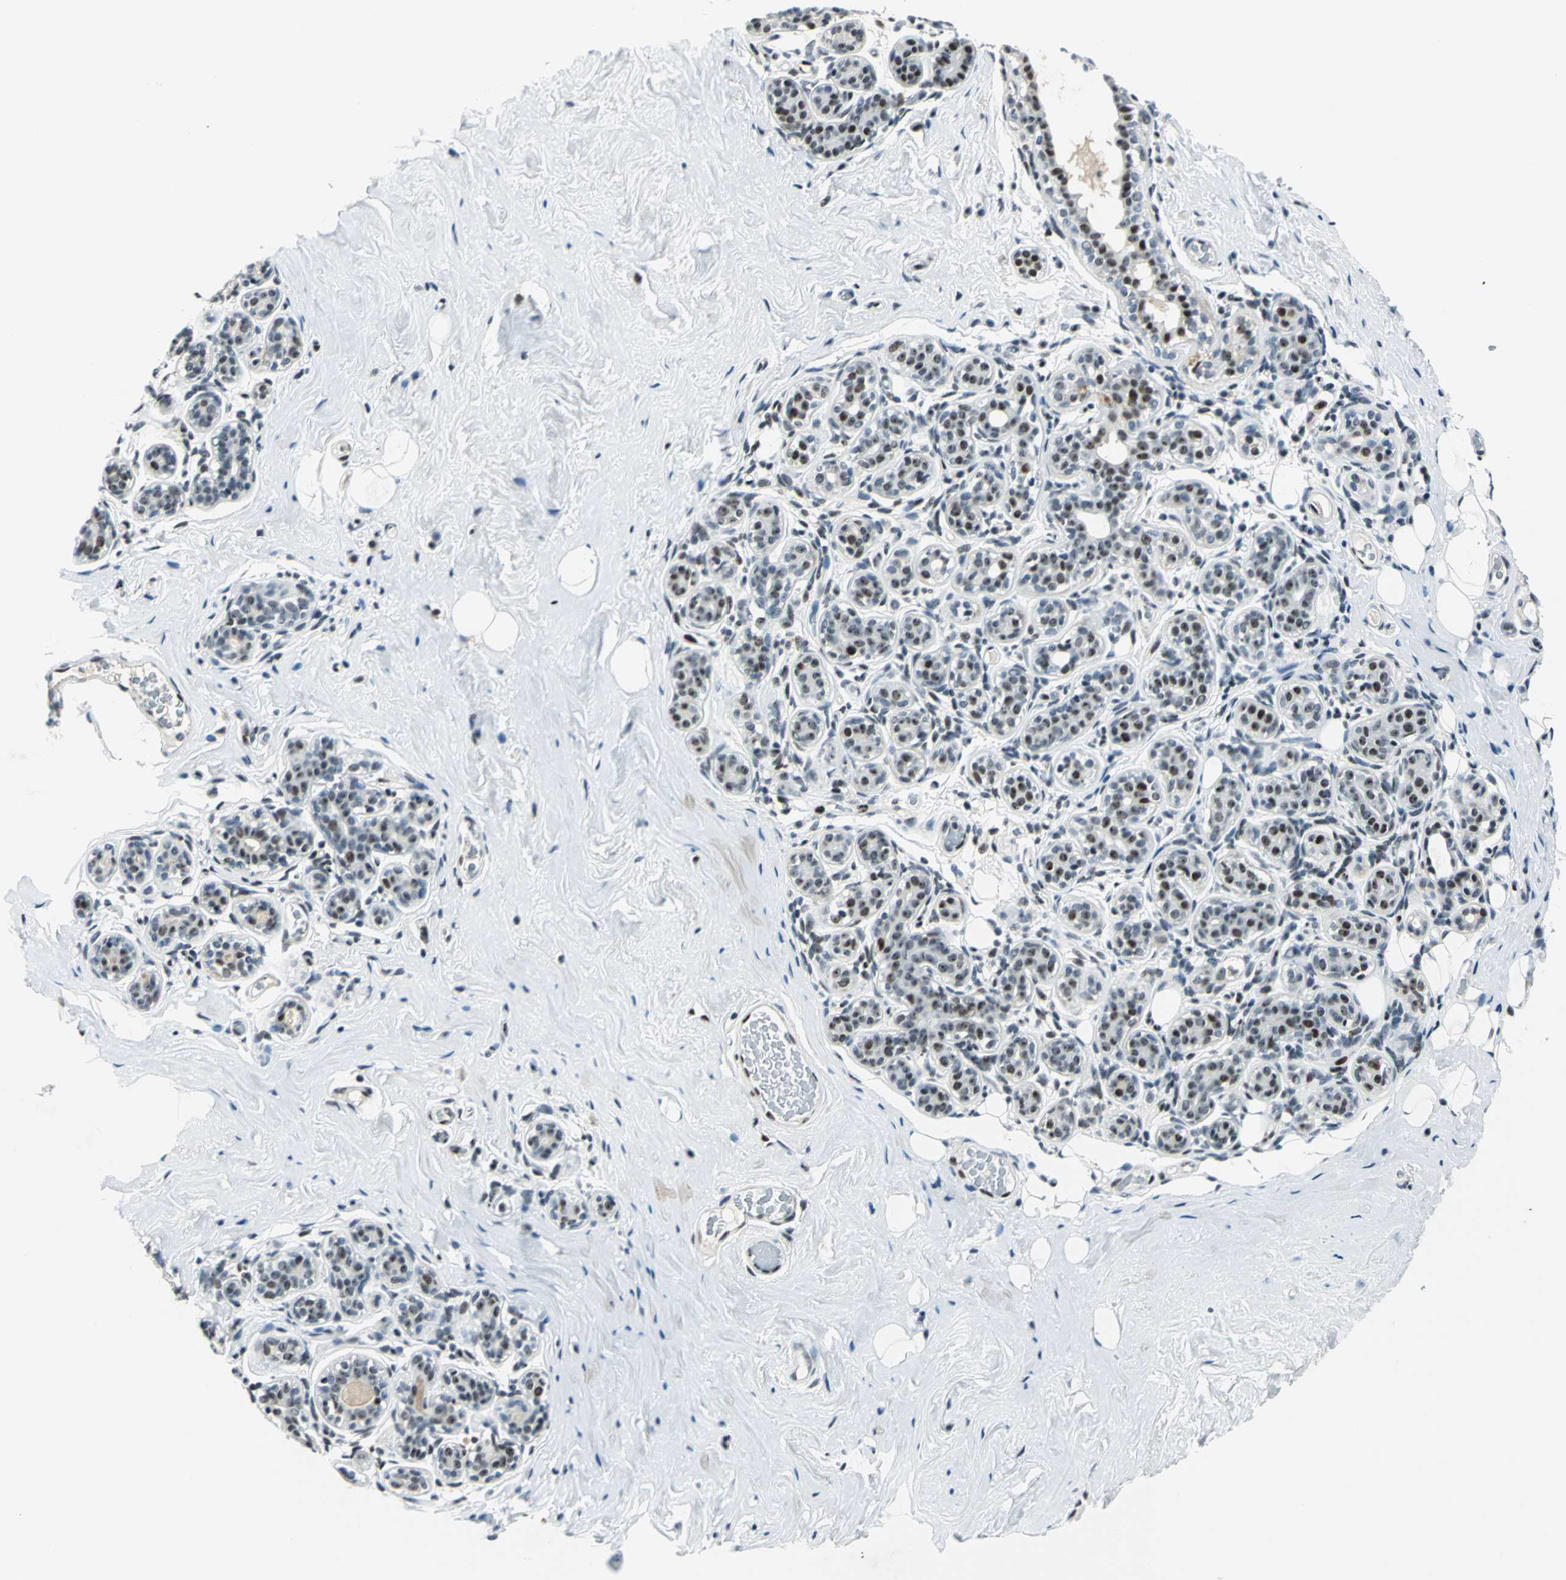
{"staining": {"intensity": "negative", "quantity": "none", "location": "none"}, "tissue": "breast", "cell_type": "Adipocytes", "image_type": "normal", "snomed": [{"axis": "morphology", "description": "Normal tissue, NOS"}, {"axis": "topography", "description": "Breast"}], "caption": "A high-resolution image shows immunohistochemistry staining of benign breast, which displays no significant positivity in adipocytes.", "gene": "KAT6B", "patient": {"sex": "female", "age": 75}}